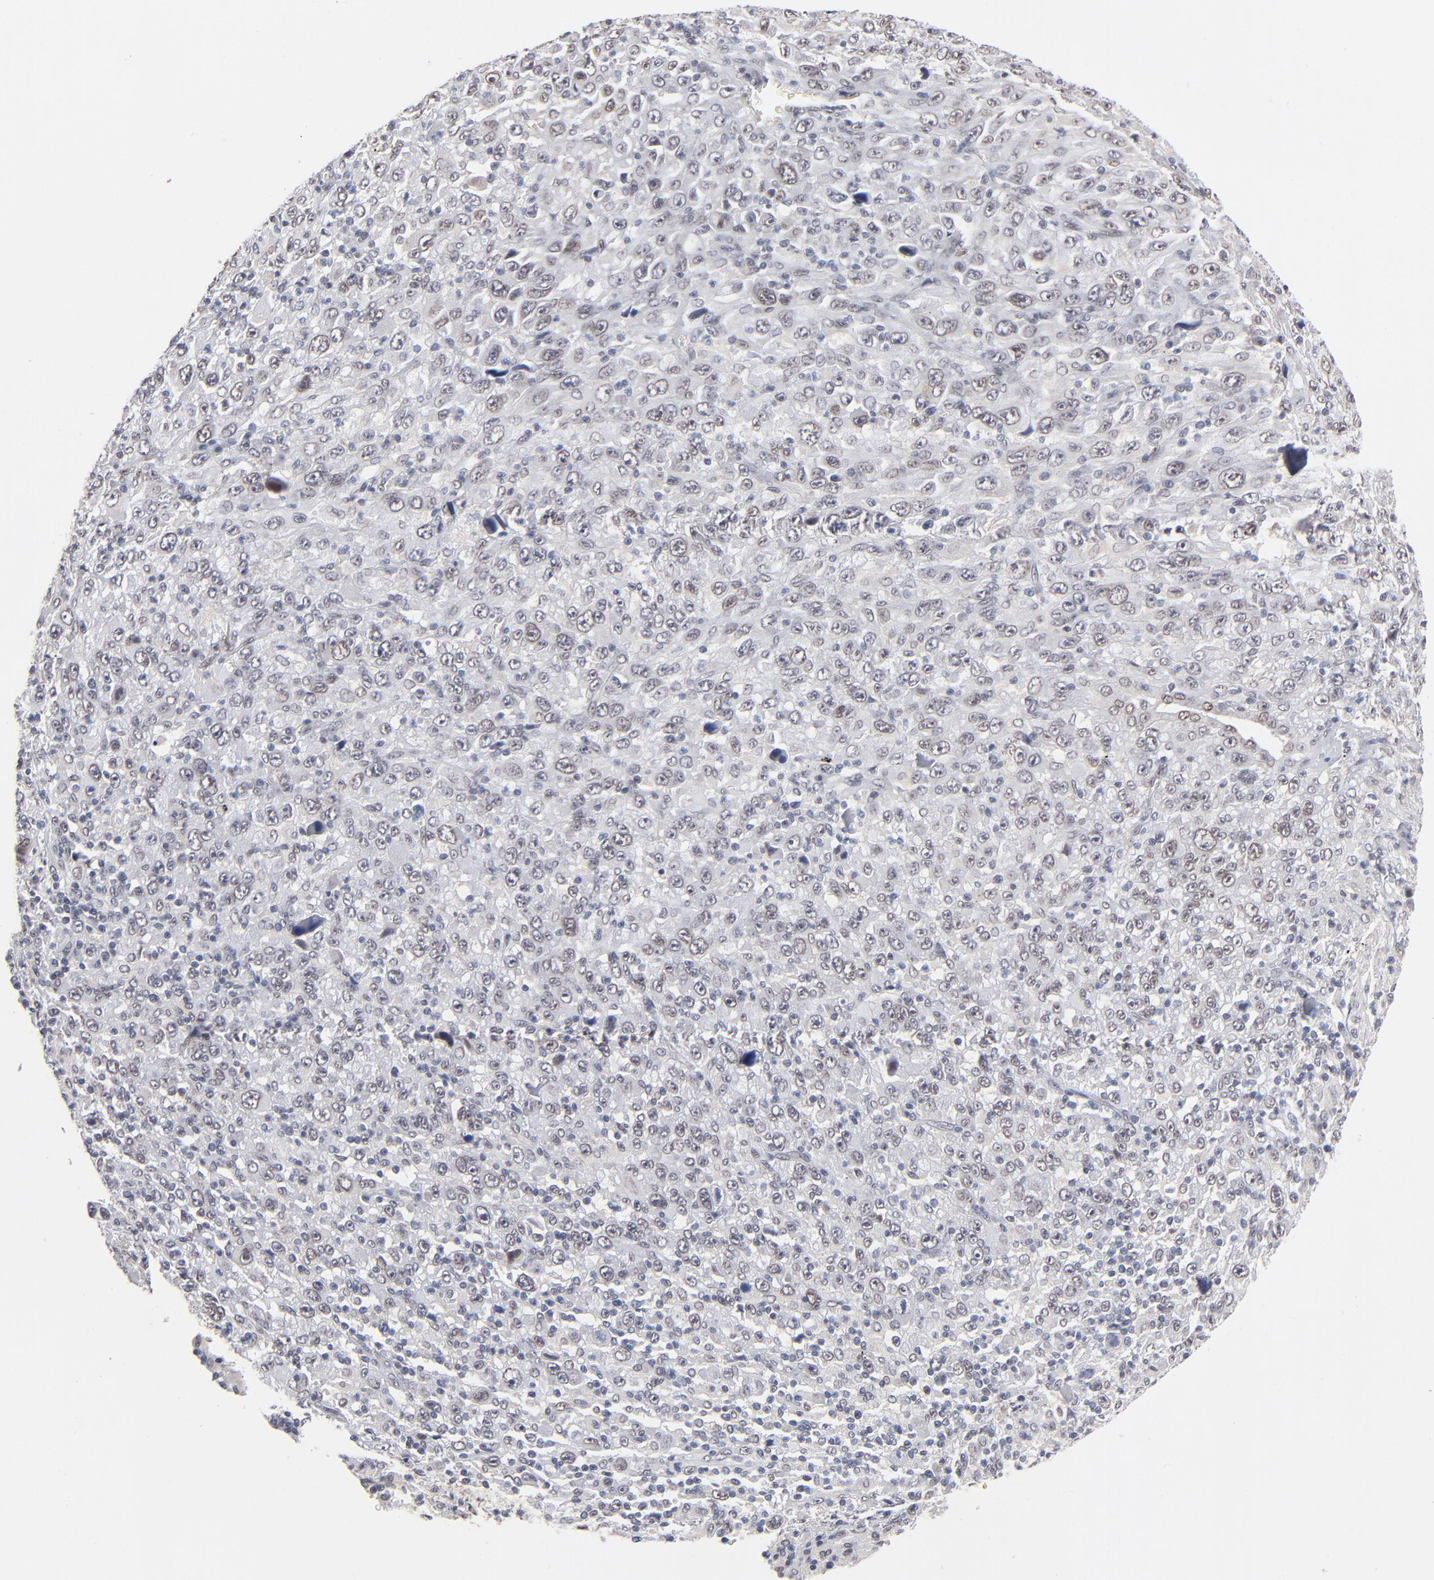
{"staining": {"intensity": "negative", "quantity": "none", "location": "none"}, "tissue": "melanoma", "cell_type": "Tumor cells", "image_type": "cancer", "snomed": [{"axis": "morphology", "description": "Malignant melanoma, Metastatic site"}, {"axis": "topography", "description": "Skin"}], "caption": "This is an immunohistochemistry image of human melanoma. There is no positivity in tumor cells.", "gene": "MBIP", "patient": {"sex": "female", "age": 56}}